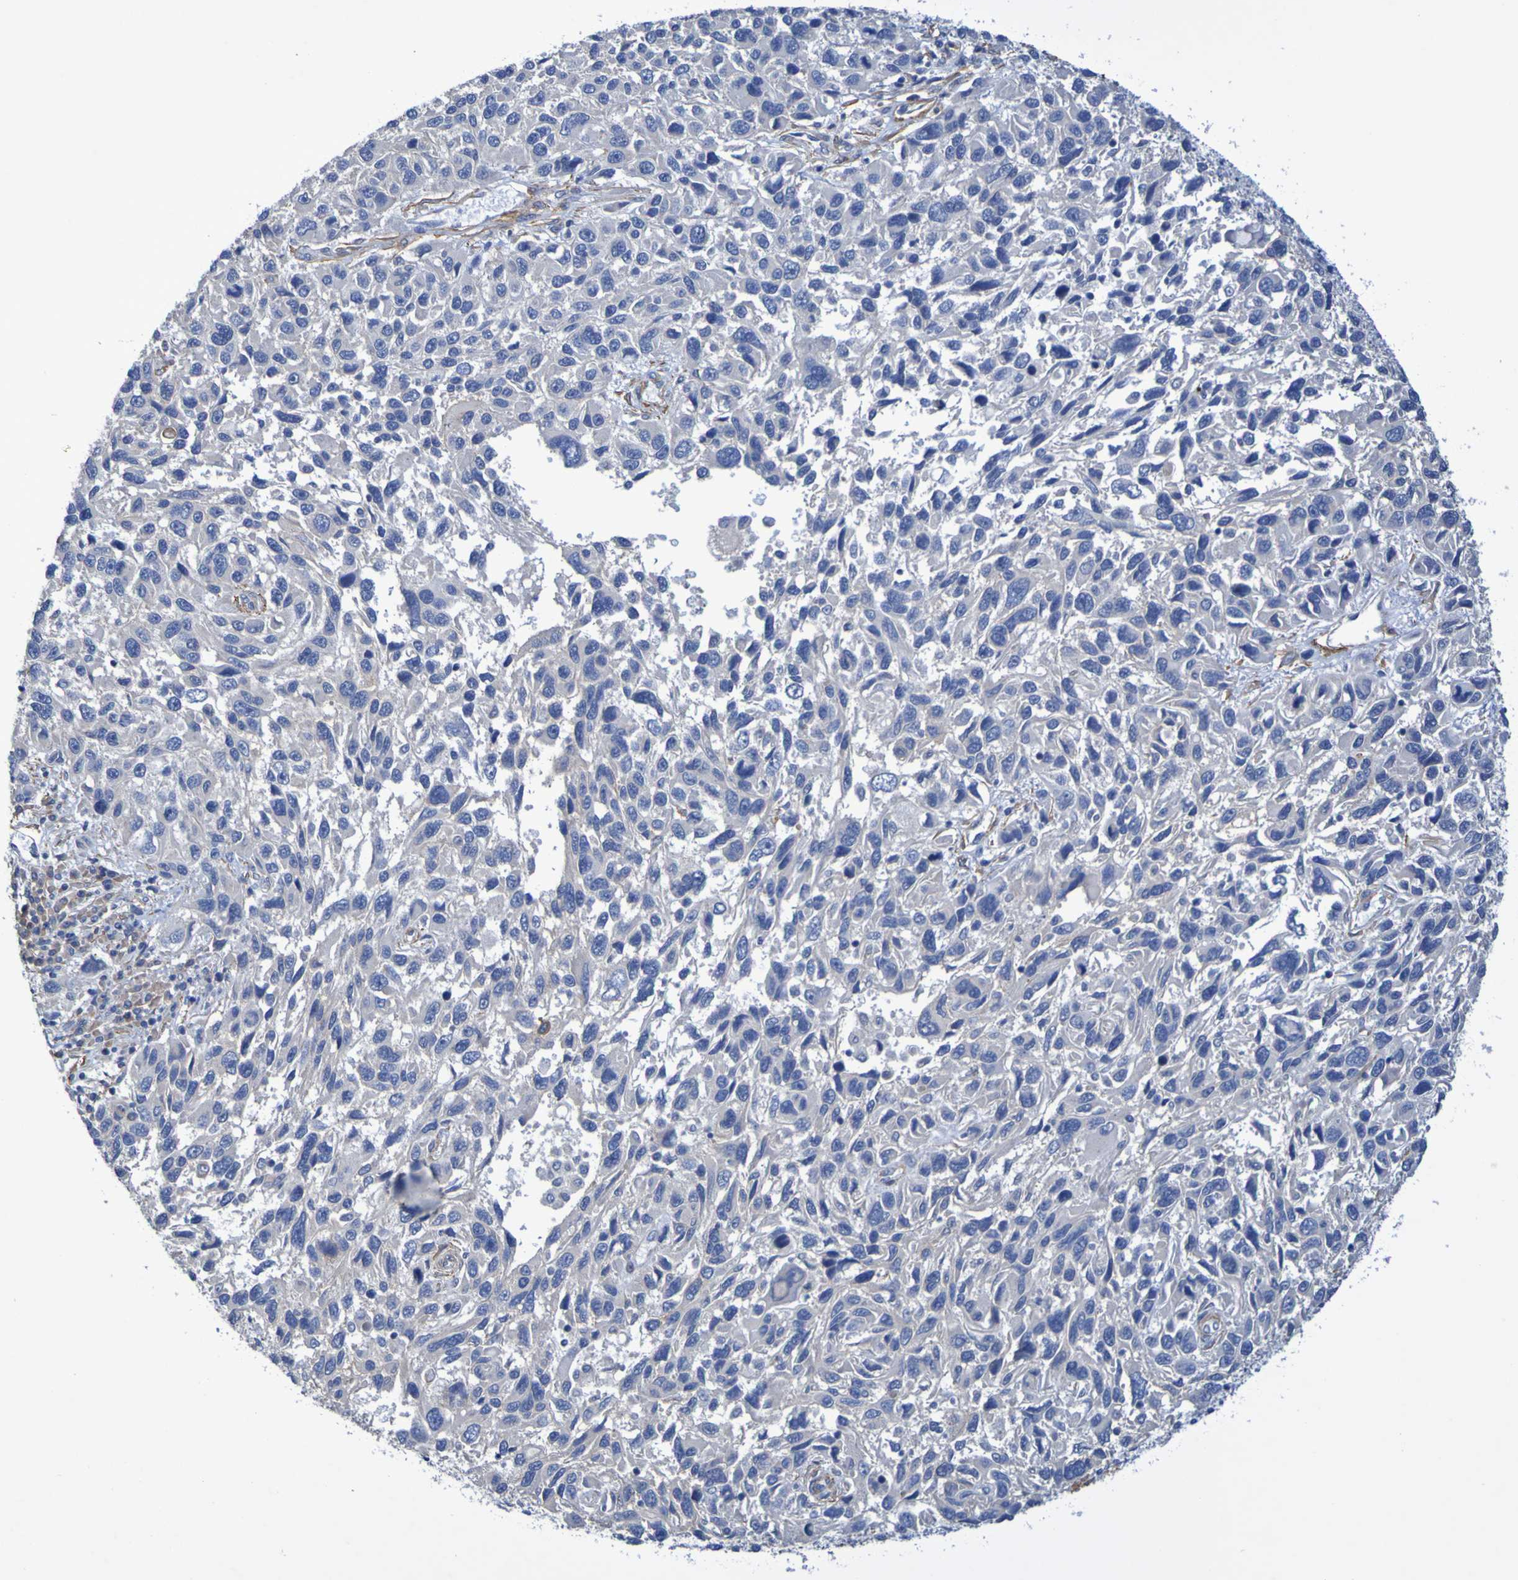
{"staining": {"intensity": "negative", "quantity": "none", "location": "none"}, "tissue": "melanoma", "cell_type": "Tumor cells", "image_type": "cancer", "snomed": [{"axis": "morphology", "description": "Malignant melanoma, NOS"}, {"axis": "topography", "description": "Skin"}], "caption": "The photomicrograph displays no significant positivity in tumor cells of malignant melanoma.", "gene": "SRPRB", "patient": {"sex": "male", "age": 53}}